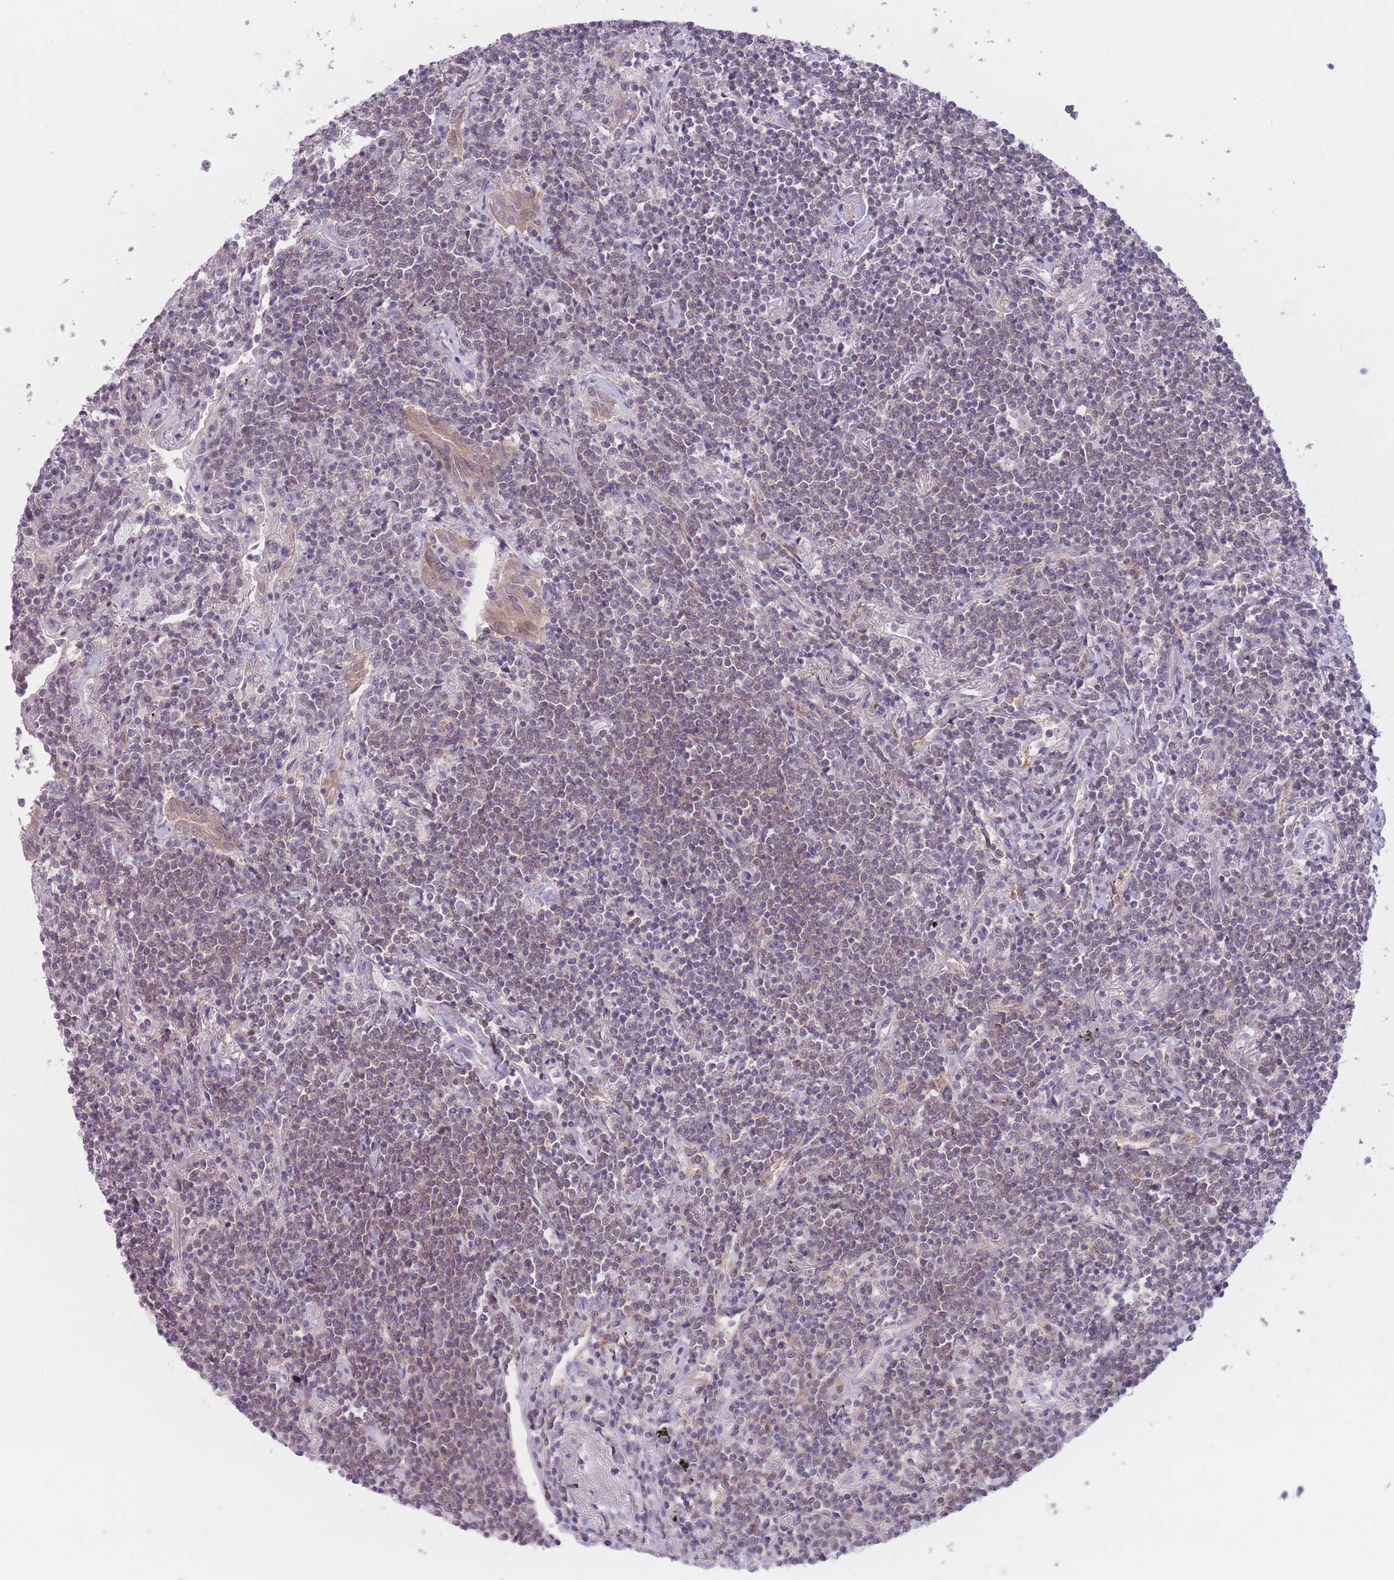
{"staining": {"intensity": "weak", "quantity": "25%-75%", "location": "cytoplasmic/membranous,nuclear"}, "tissue": "lymphoma", "cell_type": "Tumor cells", "image_type": "cancer", "snomed": [{"axis": "morphology", "description": "Malignant lymphoma, non-Hodgkin's type, Low grade"}, {"axis": "topography", "description": "Lung"}], "caption": "Immunohistochemical staining of low-grade malignant lymphoma, non-Hodgkin's type displays low levels of weak cytoplasmic/membranous and nuclear positivity in approximately 25%-75% of tumor cells.", "gene": "ZNF439", "patient": {"sex": "female", "age": 71}}